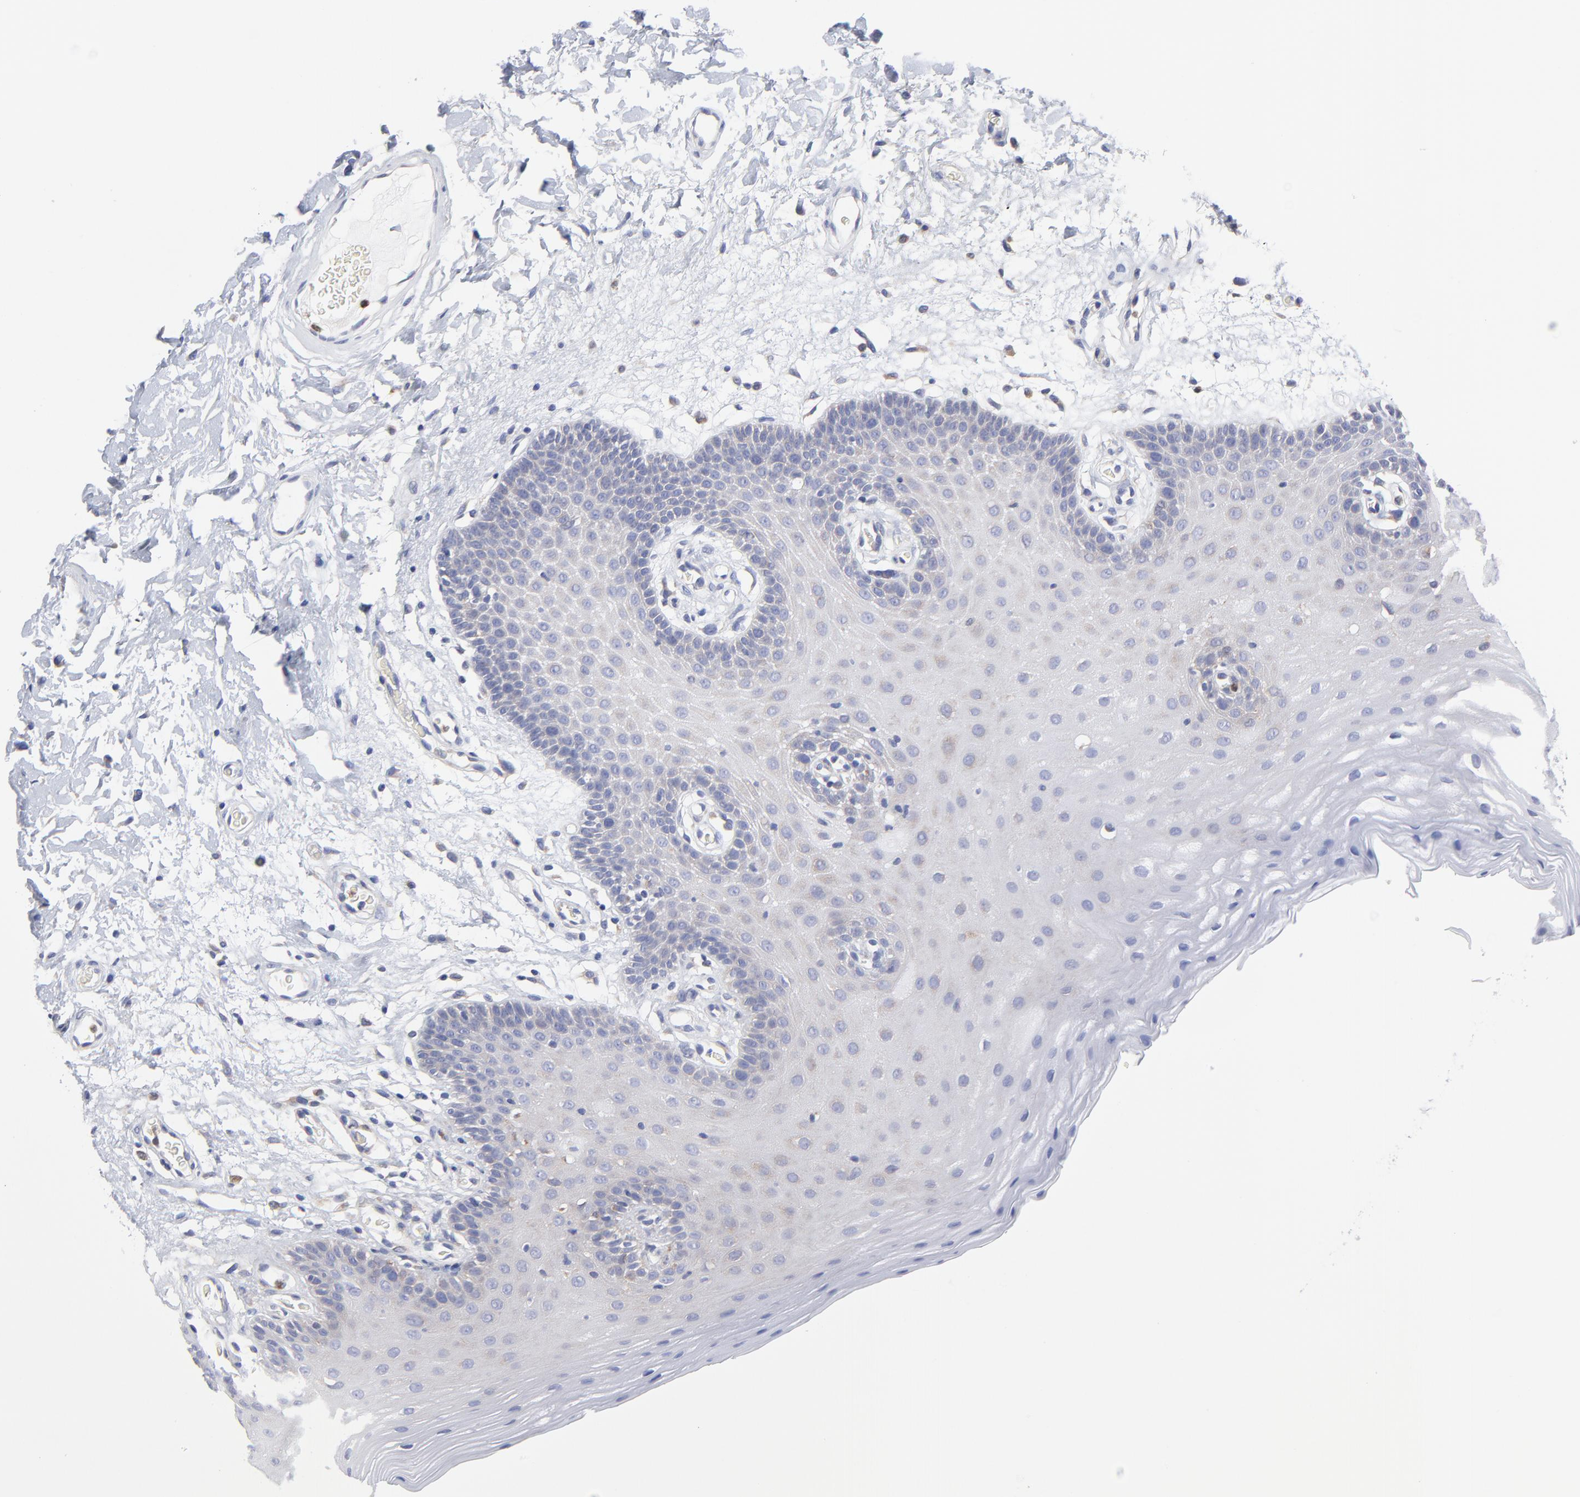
{"staining": {"intensity": "weak", "quantity": "<25%", "location": "cytoplasmic/membranous"}, "tissue": "oral mucosa", "cell_type": "Squamous epithelial cells", "image_type": "normal", "snomed": [{"axis": "morphology", "description": "Normal tissue, NOS"}, {"axis": "morphology", "description": "Squamous cell carcinoma, NOS"}, {"axis": "topography", "description": "Skeletal muscle"}, {"axis": "topography", "description": "Oral tissue"}, {"axis": "topography", "description": "Head-Neck"}], "caption": "IHC of benign human oral mucosa shows no expression in squamous epithelial cells.", "gene": "MOSPD2", "patient": {"sex": "male", "age": 71}}